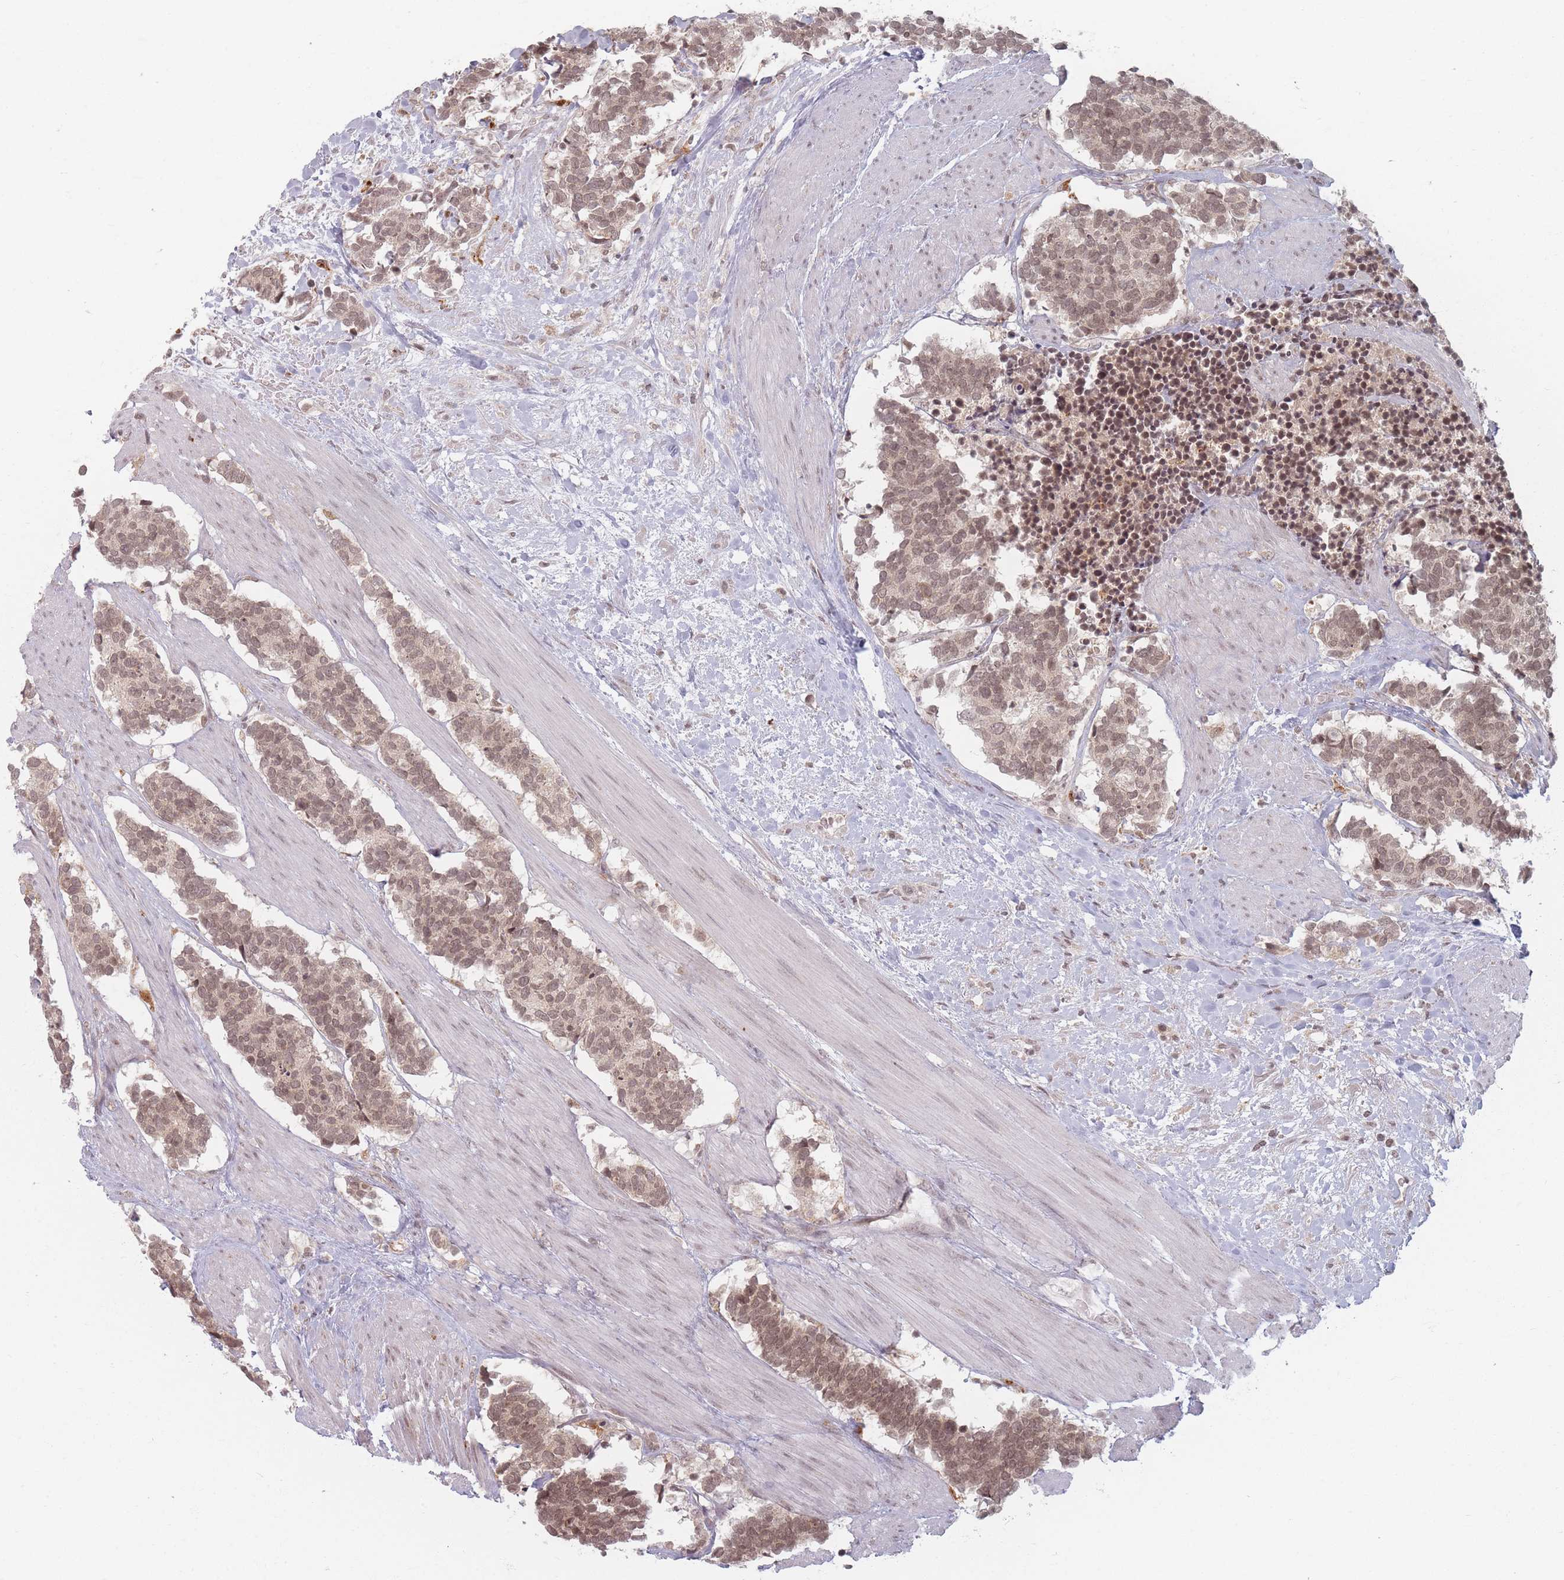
{"staining": {"intensity": "moderate", "quantity": ">75%", "location": "cytoplasmic/membranous,nuclear"}, "tissue": "carcinoid", "cell_type": "Tumor cells", "image_type": "cancer", "snomed": [{"axis": "morphology", "description": "Carcinoma, NOS"}, {"axis": "morphology", "description": "Carcinoid, malignant, NOS"}, {"axis": "topography", "description": "Prostate"}], "caption": "Moderate cytoplasmic/membranous and nuclear staining for a protein is appreciated in about >75% of tumor cells of carcinoma using immunohistochemistry.", "gene": "SPATA45", "patient": {"sex": "male", "age": 57}}